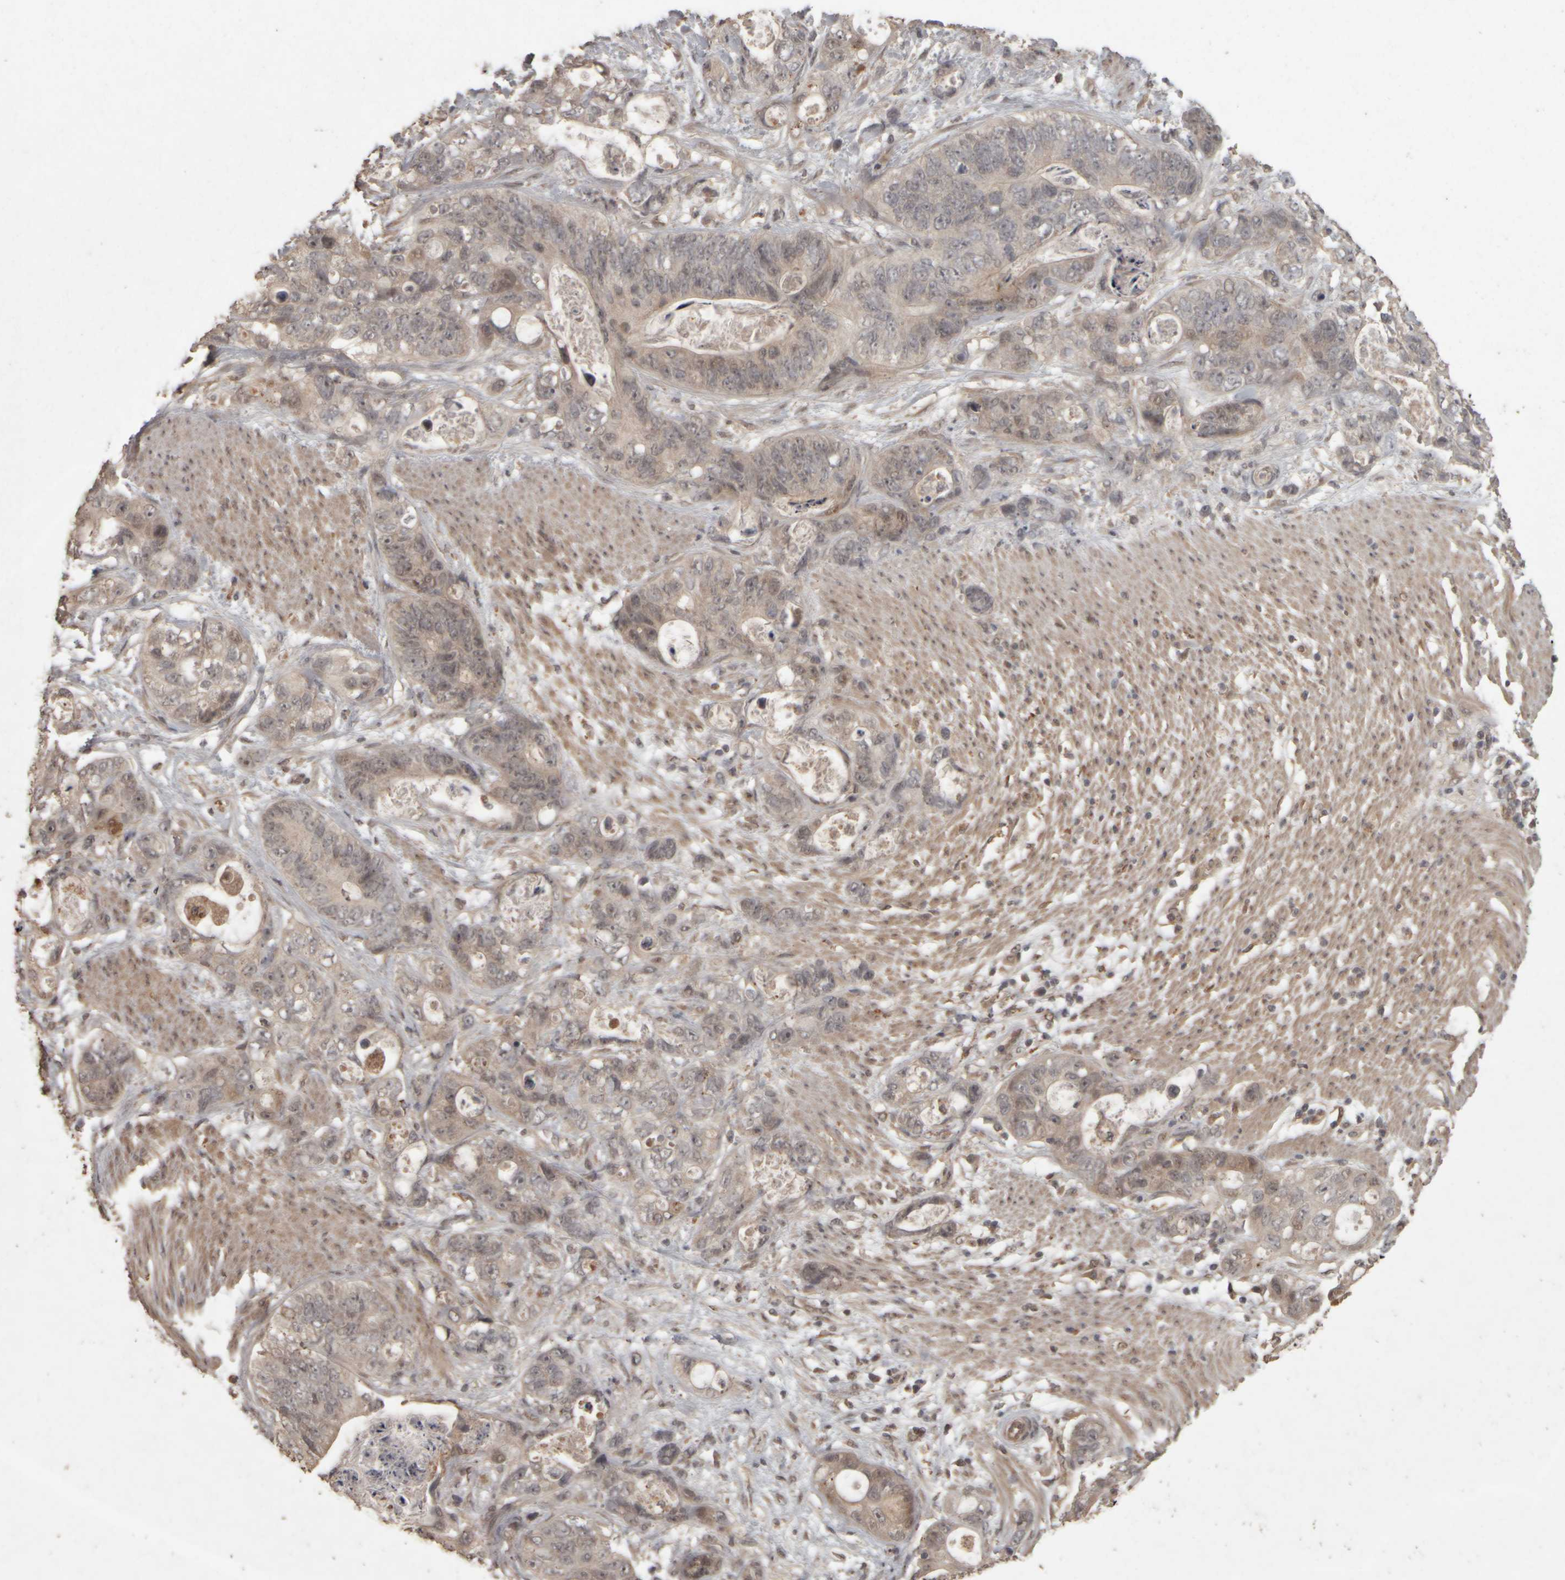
{"staining": {"intensity": "weak", "quantity": "25%-75%", "location": "cytoplasmic/membranous"}, "tissue": "stomach cancer", "cell_type": "Tumor cells", "image_type": "cancer", "snomed": [{"axis": "morphology", "description": "Normal tissue, NOS"}, {"axis": "morphology", "description": "Adenocarcinoma, NOS"}, {"axis": "topography", "description": "Stomach"}], "caption": "Human stomach adenocarcinoma stained with a brown dye demonstrates weak cytoplasmic/membranous positive staining in approximately 25%-75% of tumor cells.", "gene": "ACO1", "patient": {"sex": "female", "age": 89}}